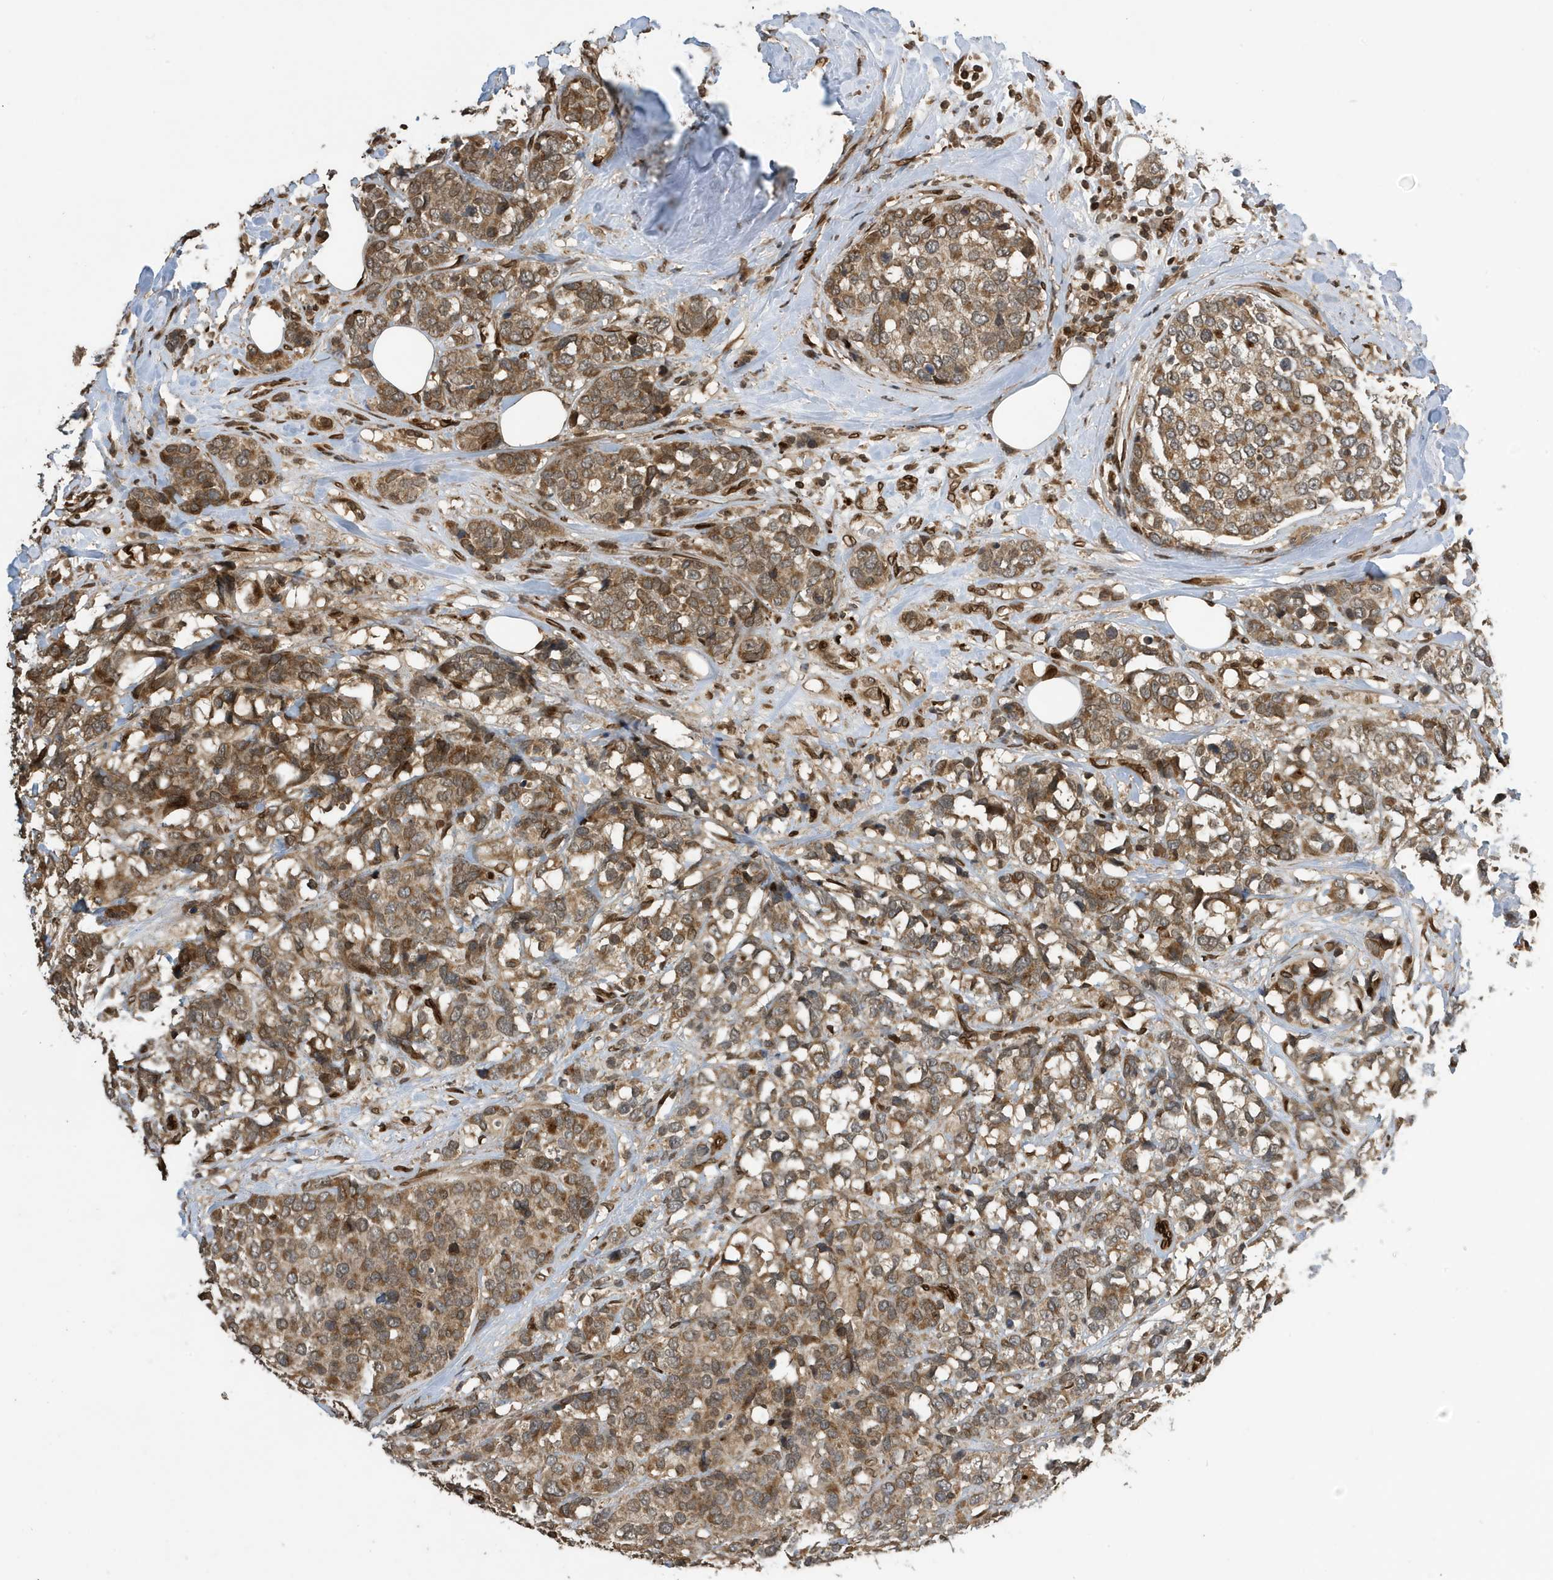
{"staining": {"intensity": "moderate", "quantity": ">75%", "location": "cytoplasmic/membranous,nuclear"}, "tissue": "breast cancer", "cell_type": "Tumor cells", "image_type": "cancer", "snomed": [{"axis": "morphology", "description": "Lobular carcinoma"}, {"axis": "topography", "description": "Breast"}], "caption": "The photomicrograph demonstrates staining of breast lobular carcinoma, revealing moderate cytoplasmic/membranous and nuclear protein positivity (brown color) within tumor cells. Using DAB (brown) and hematoxylin (blue) stains, captured at high magnification using brightfield microscopy.", "gene": "DUSP18", "patient": {"sex": "female", "age": 59}}